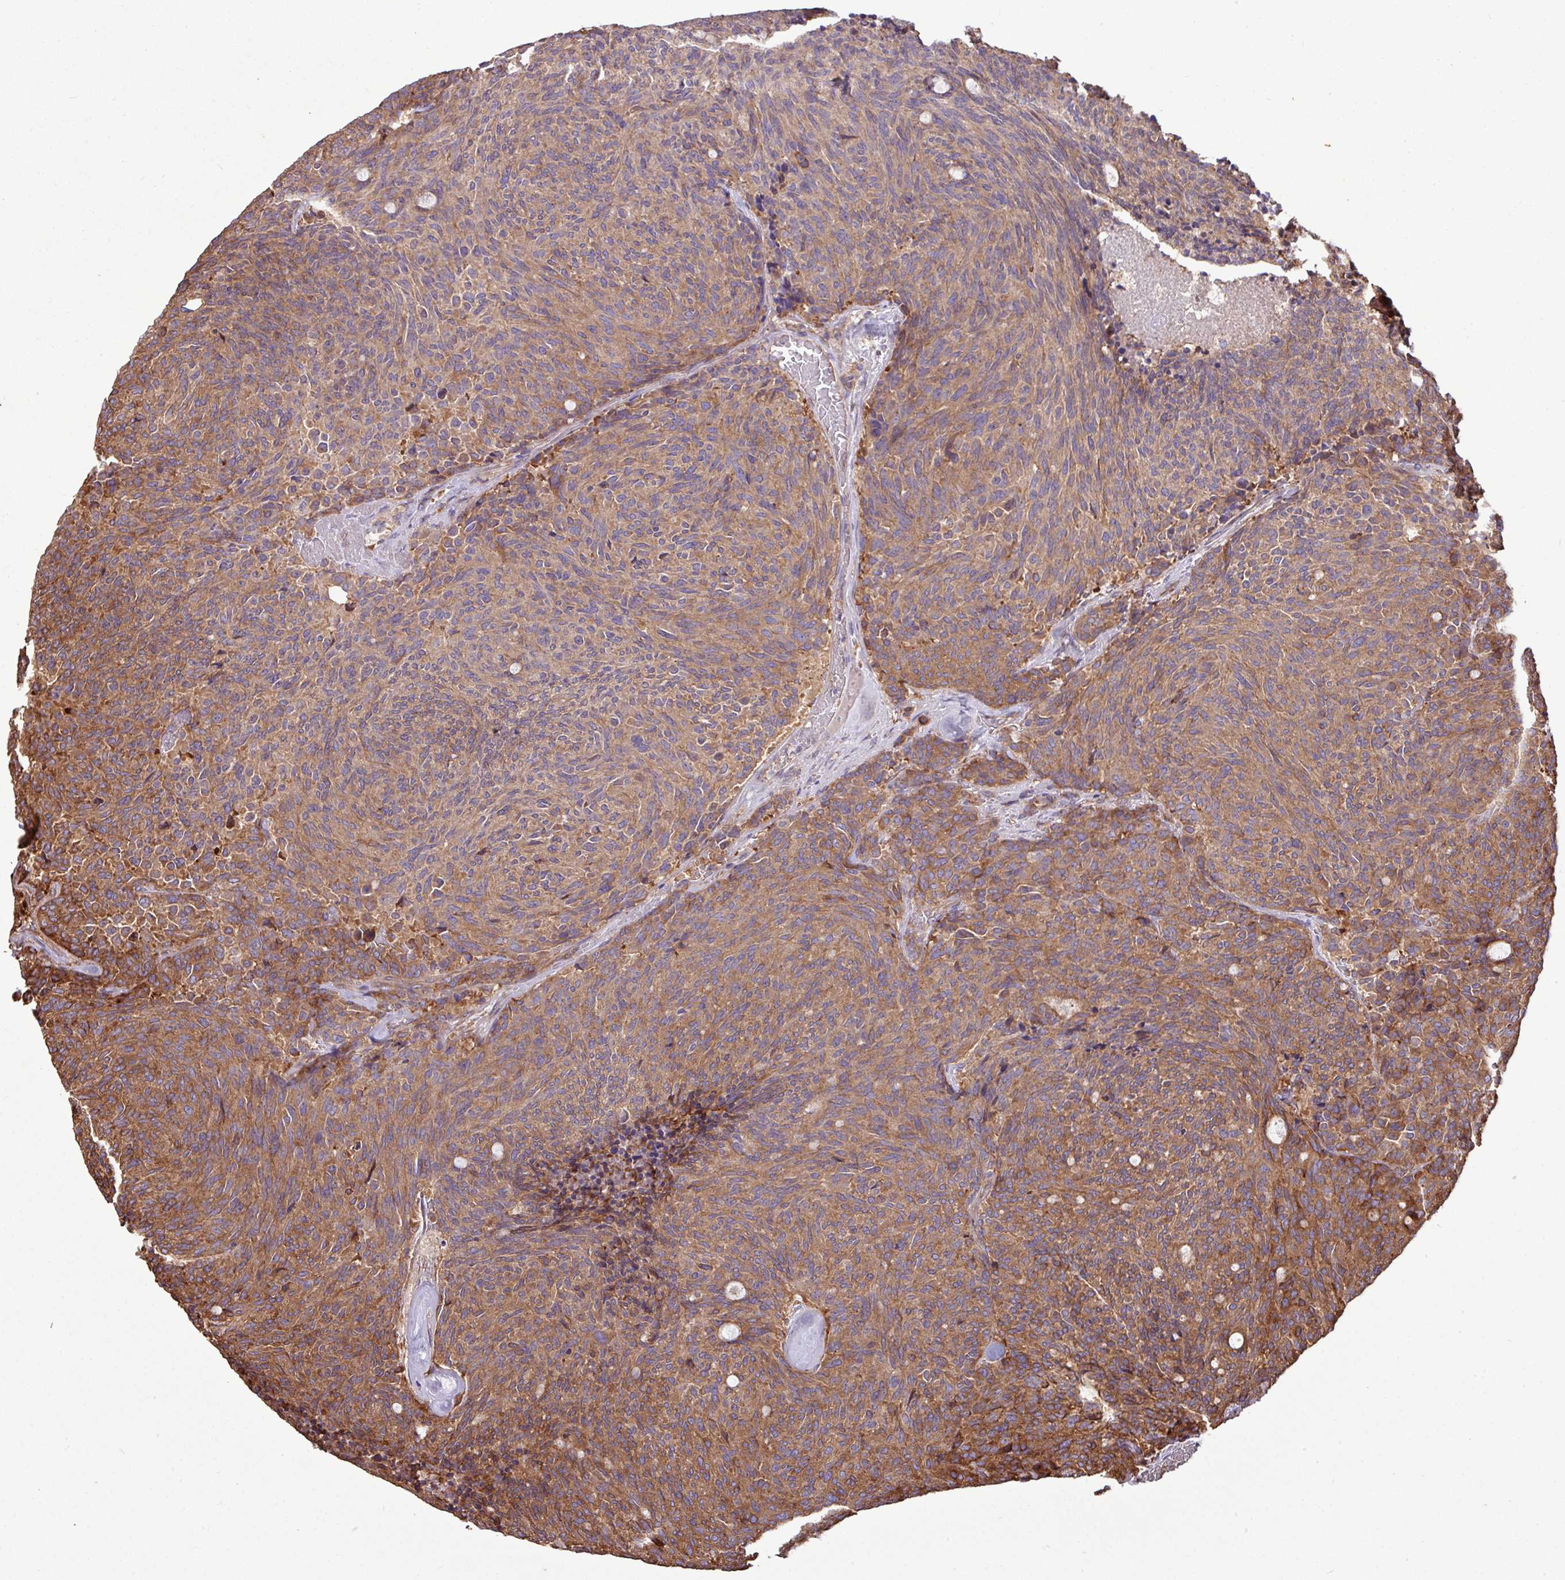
{"staining": {"intensity": "moderate", "quantity": ">75%", "location": "cytoplasmic/membranous"}, "tissue": "carcinoid", "cell_type": "Tumor cells", "image_type": "cancer", "snomed": [{"axis": "morphology", "description": "Carcinoid, malignant, NOS"}, {"axis": "topography", "description": "Pancreas"}], "caption": "Carcinoid was stained to show a protein in brown. There is medium levels of moderate cytoplasmic/membranous staining in about >75% of tumor cells. (DAB (3,3'-diaminobenzidine) IHC with brightfield microscopy, high magnification).", "gene": "ZNF300", "patient": {"sex": "female", "age": 54}}